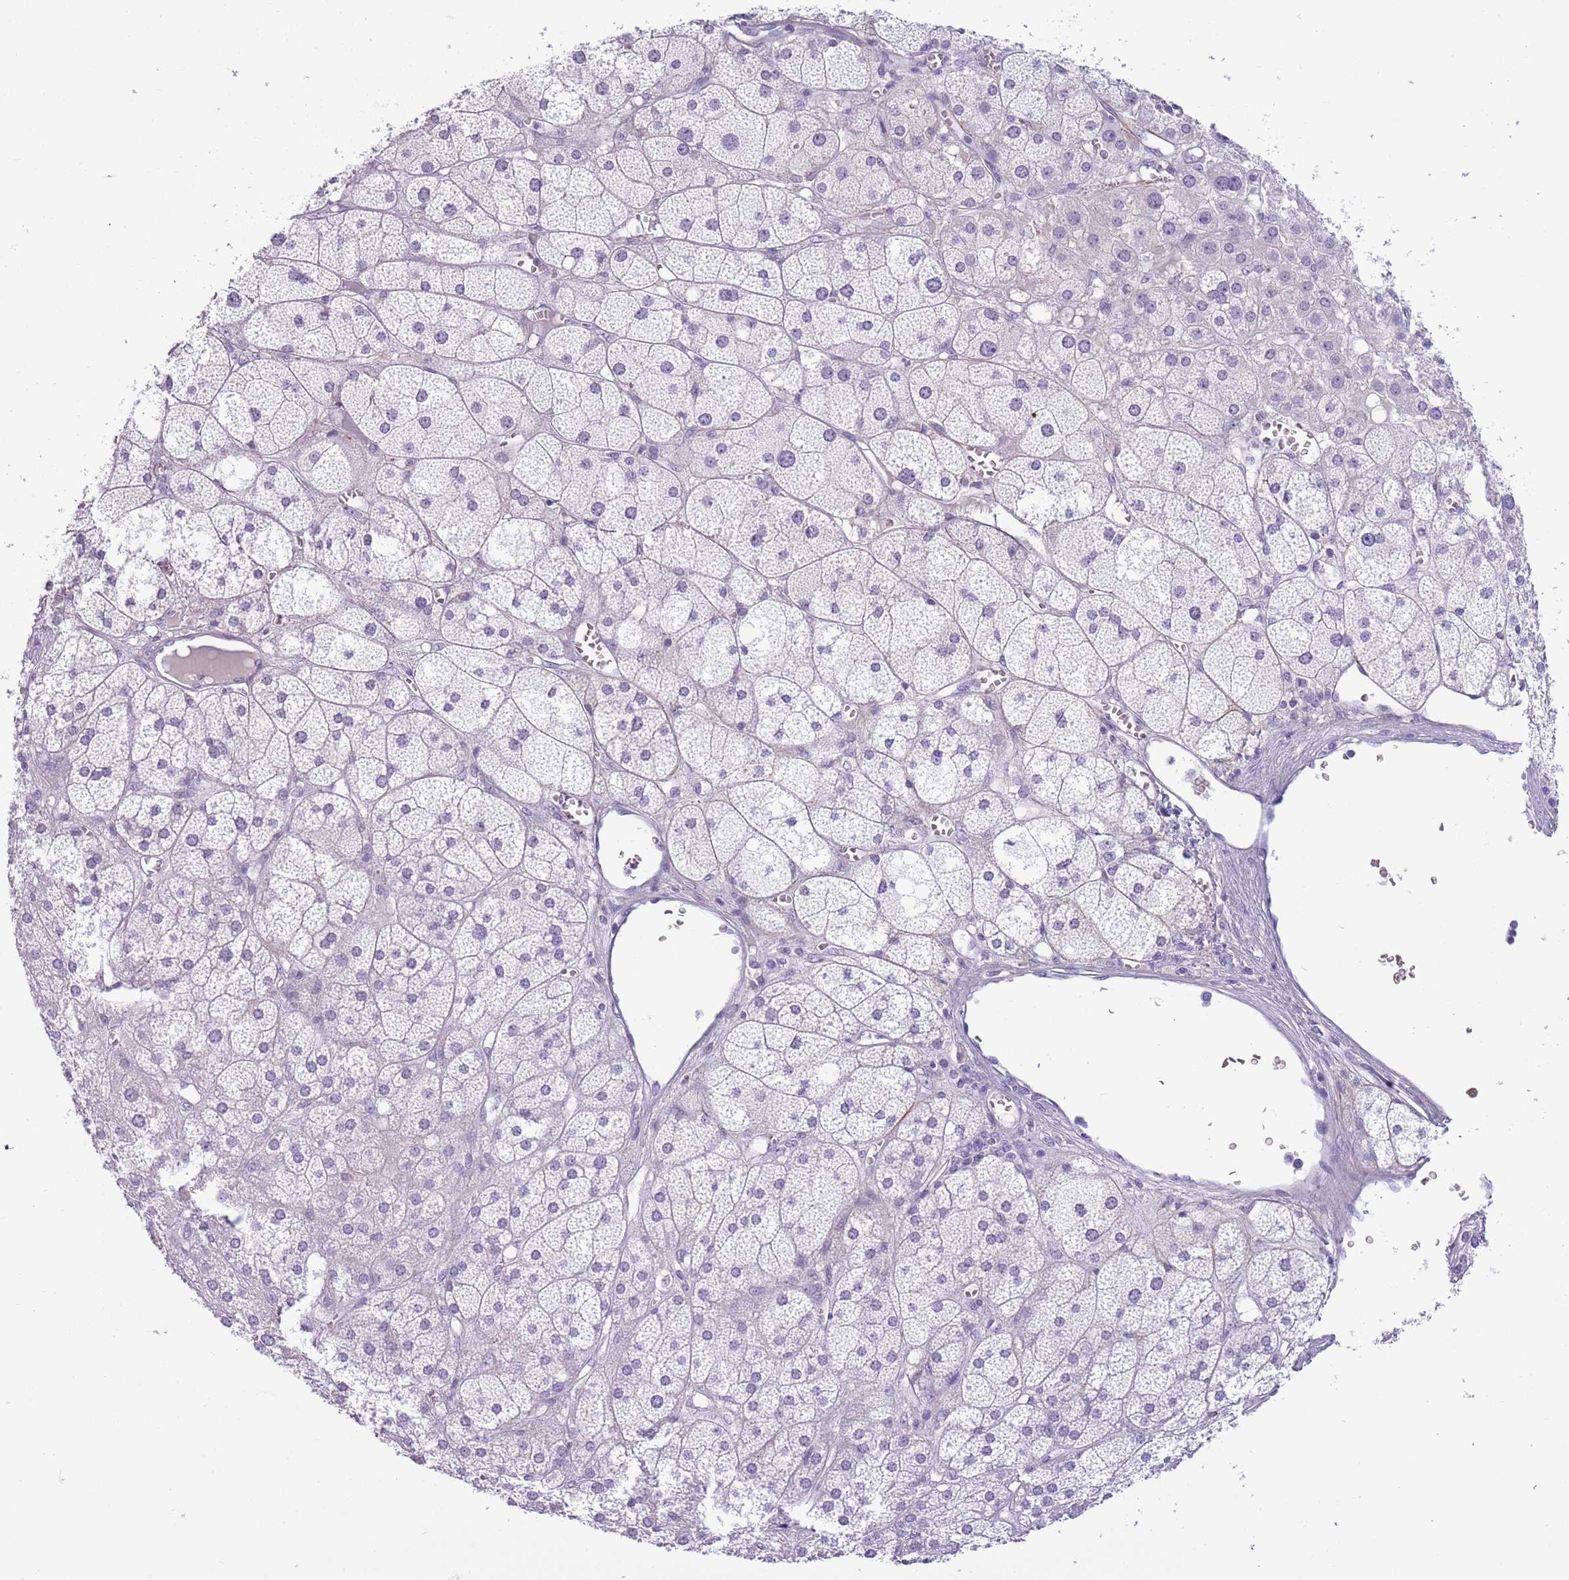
{"staining": {"intensity": "moderate", "quantity": "<25%", "location": "cytoplasmic/membranous"}, "tissue": "adrenal gland", "cell_type": "Glandular cells", "image_type": "normal", "snomed": [{"axis": "morphology", "description": "Normal tissue, NOS"}, {"axis": "topography", "description": "Adrenal gland"}], "caption": "Immunohistochemical staining of unremarkable adrenal gland reveals <25% levels of moderate cytoplasmic/membranous protein expression in approximately <25% of glandular cells.", "gene": "PFKFB2", "patient": {"sex": "female", "age": 61}}